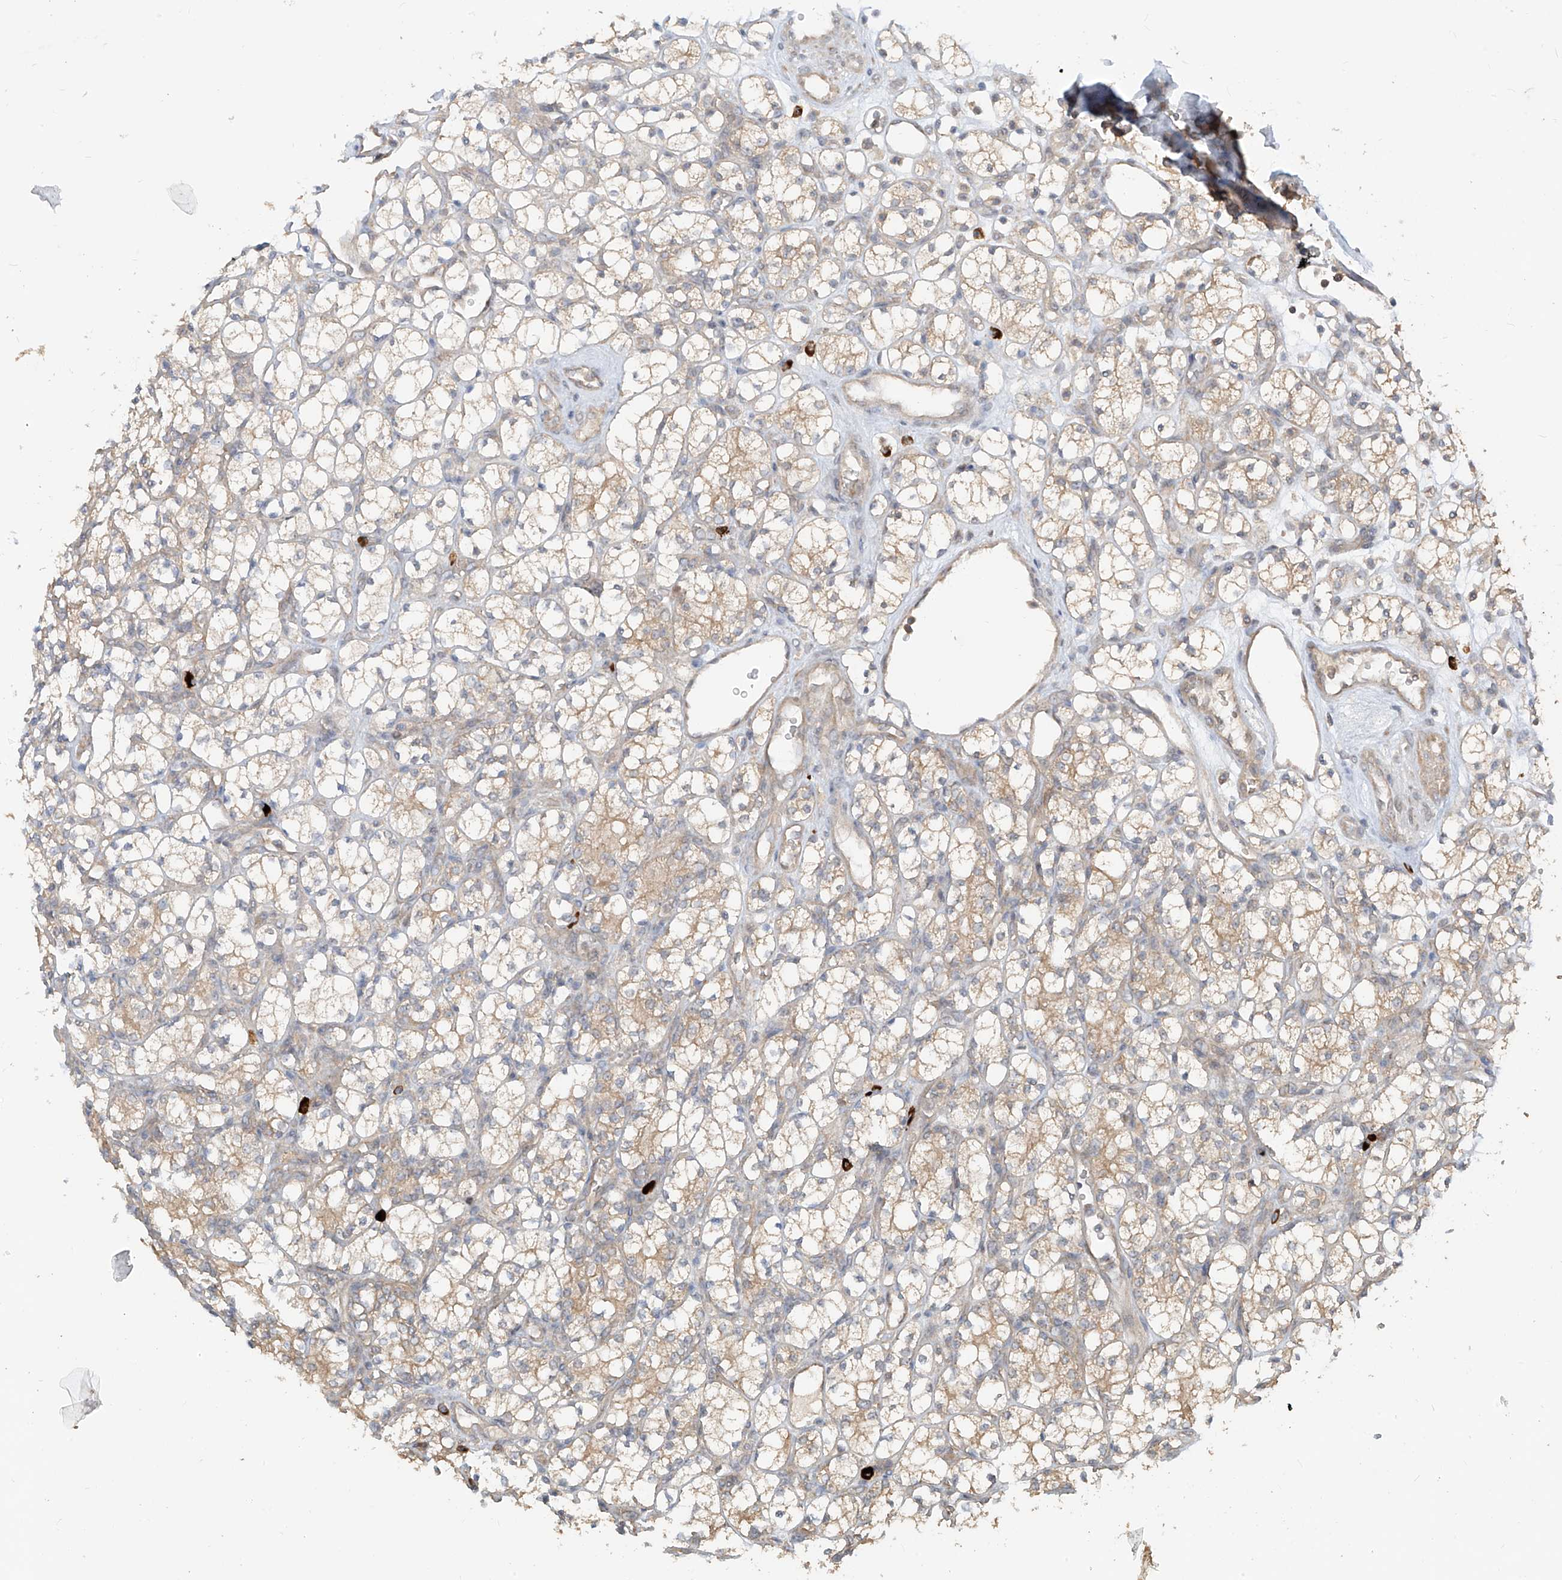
{"staining": {"intensity": "weak", "quantity": "25%-75%", "location": "cytoplasmic/membranous"}, "tissue": "renal cancer", "cell_type": "Tumor cells", "image_type": "cancer", "snomed": [{"axis": "morphology", "description": "Adenocarcinoma, NOS"}, {"axis": "topography", "description": "Kidney"}], "caption": "Weak cytoplasmic/membranous staining is seen in about 25%-75% of tumor cells in renal cancer (adenocarcinoma).", "gene": "MTUS2", "patient": {"sex": "male", "age": 77}}